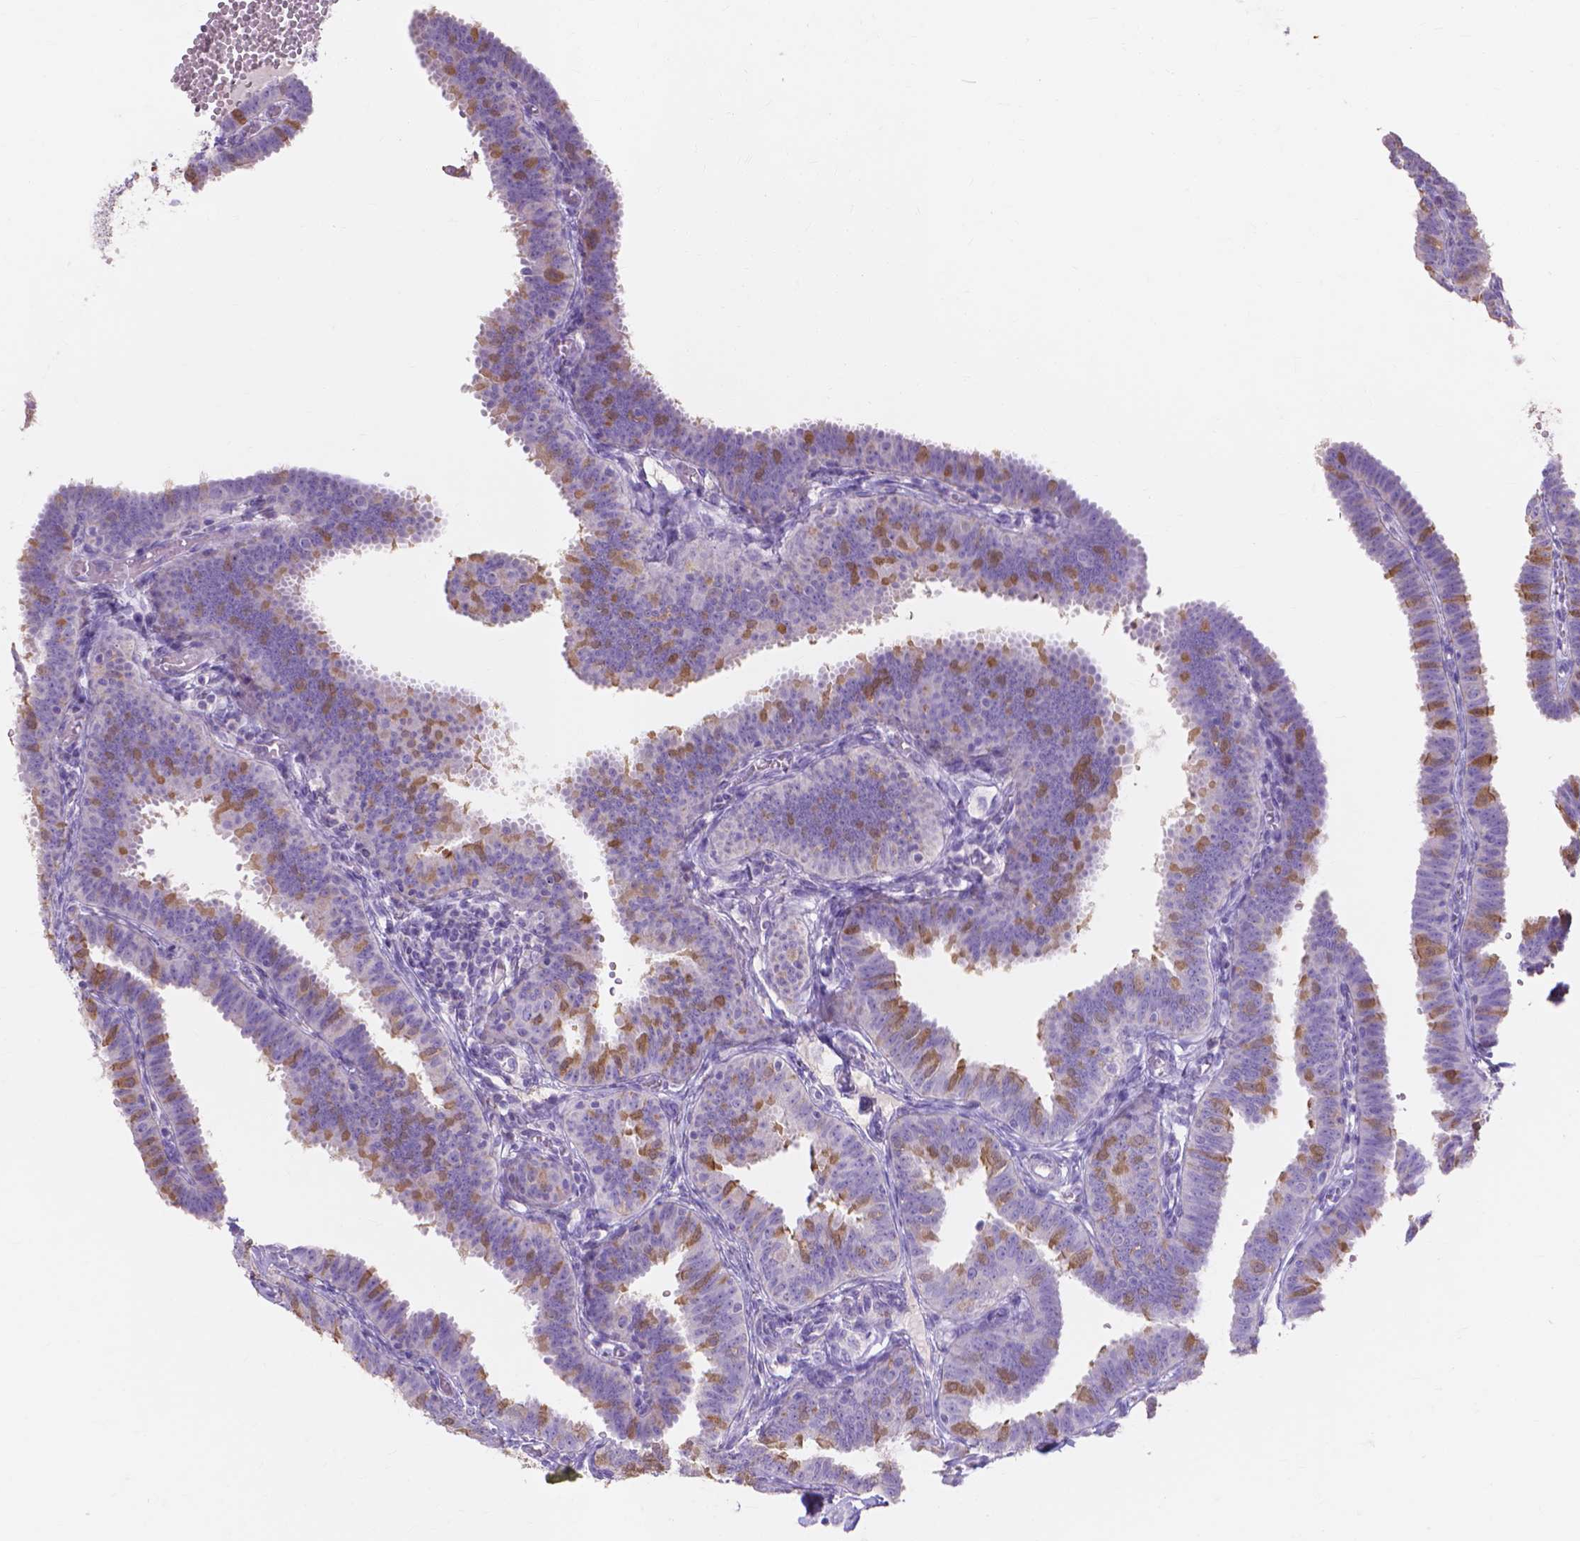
{"staining": {"intensity": "moderate", "quantity": "25%-75%", "location": "cytoplasmic/membranous"}, "tissue": "fallopian tube", "cell_type": "Glandular cells", "image_type": "normal", "snomed": [{"axis": "morphology", "description": "Normal tissue, NOS"}, {"axis": "topography", "description": "Fallopian tube"}], "caption": "Fallopian tube was stained to show a protein in brown. There is medium levels of moderate cytoplasmic/membranous staining in about 25%-75% of glandular cells. (DAB = brown stain, brightfield microscopy at high magnification).", "gene": "MMP11", "patient": {"sex": "female", "age": 25}}